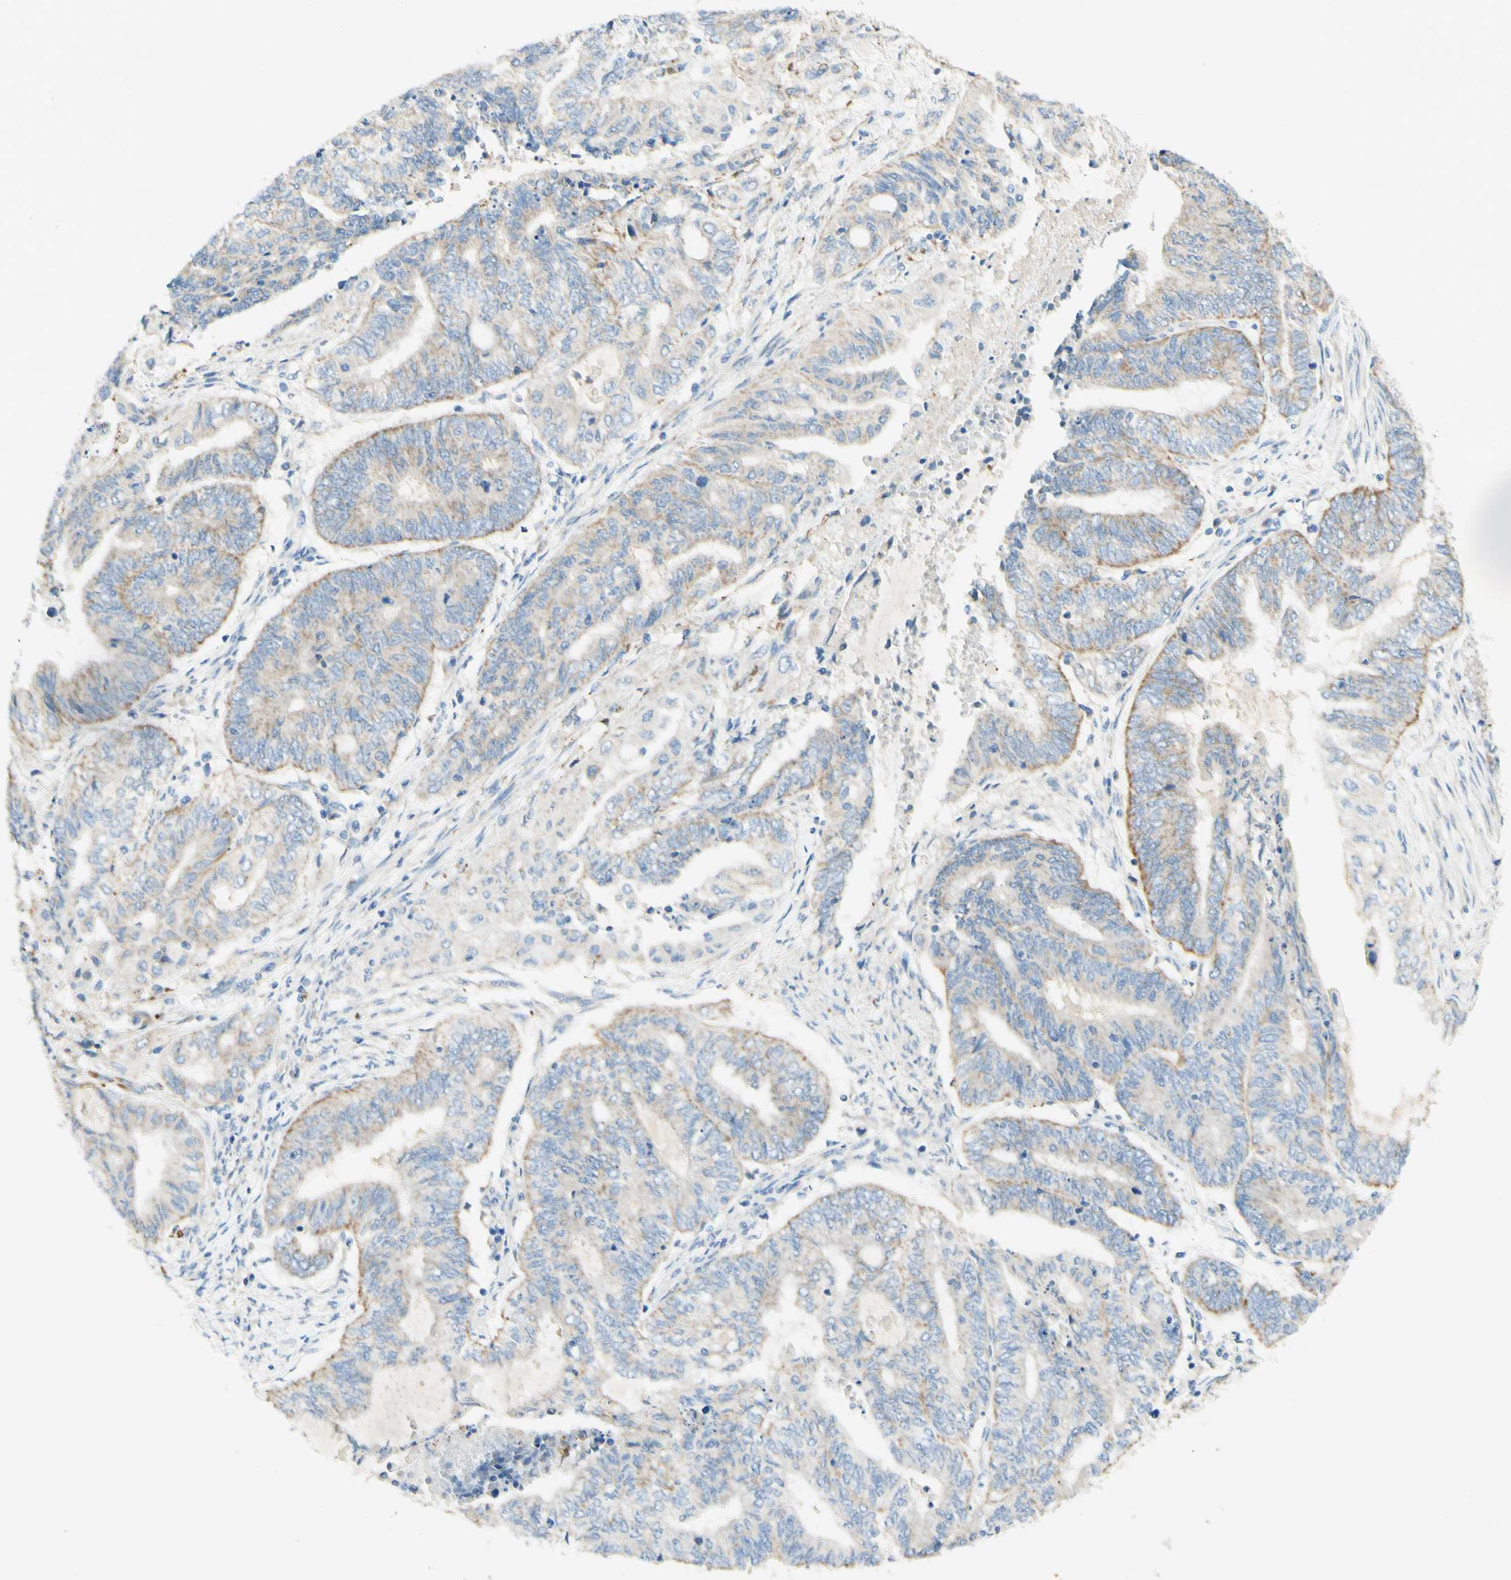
{"staining": {"intensity": "weak", "quantity": ">75%", "location": "cytoplasmic/membranous"}, "tissue": "endometrial cancer", "cell_type": "Tumor cells", "image_type": "cancer", "snomed": [{"axis": "morphology", "description": "Adenocarcinoma, NOS"}, {"axis": "topography", "description": "Uterus"}, {"axis": "topography", "description": "Endometrium"}], "caption": "About >75% of tumor cells in endometrial cancer demonstrate weak cytoplasmic/membranous protein staining as visualized by brown immunohistochemical staining.", "gene": "ARMC10", "patient": {"sex": "female", "age": 70}}